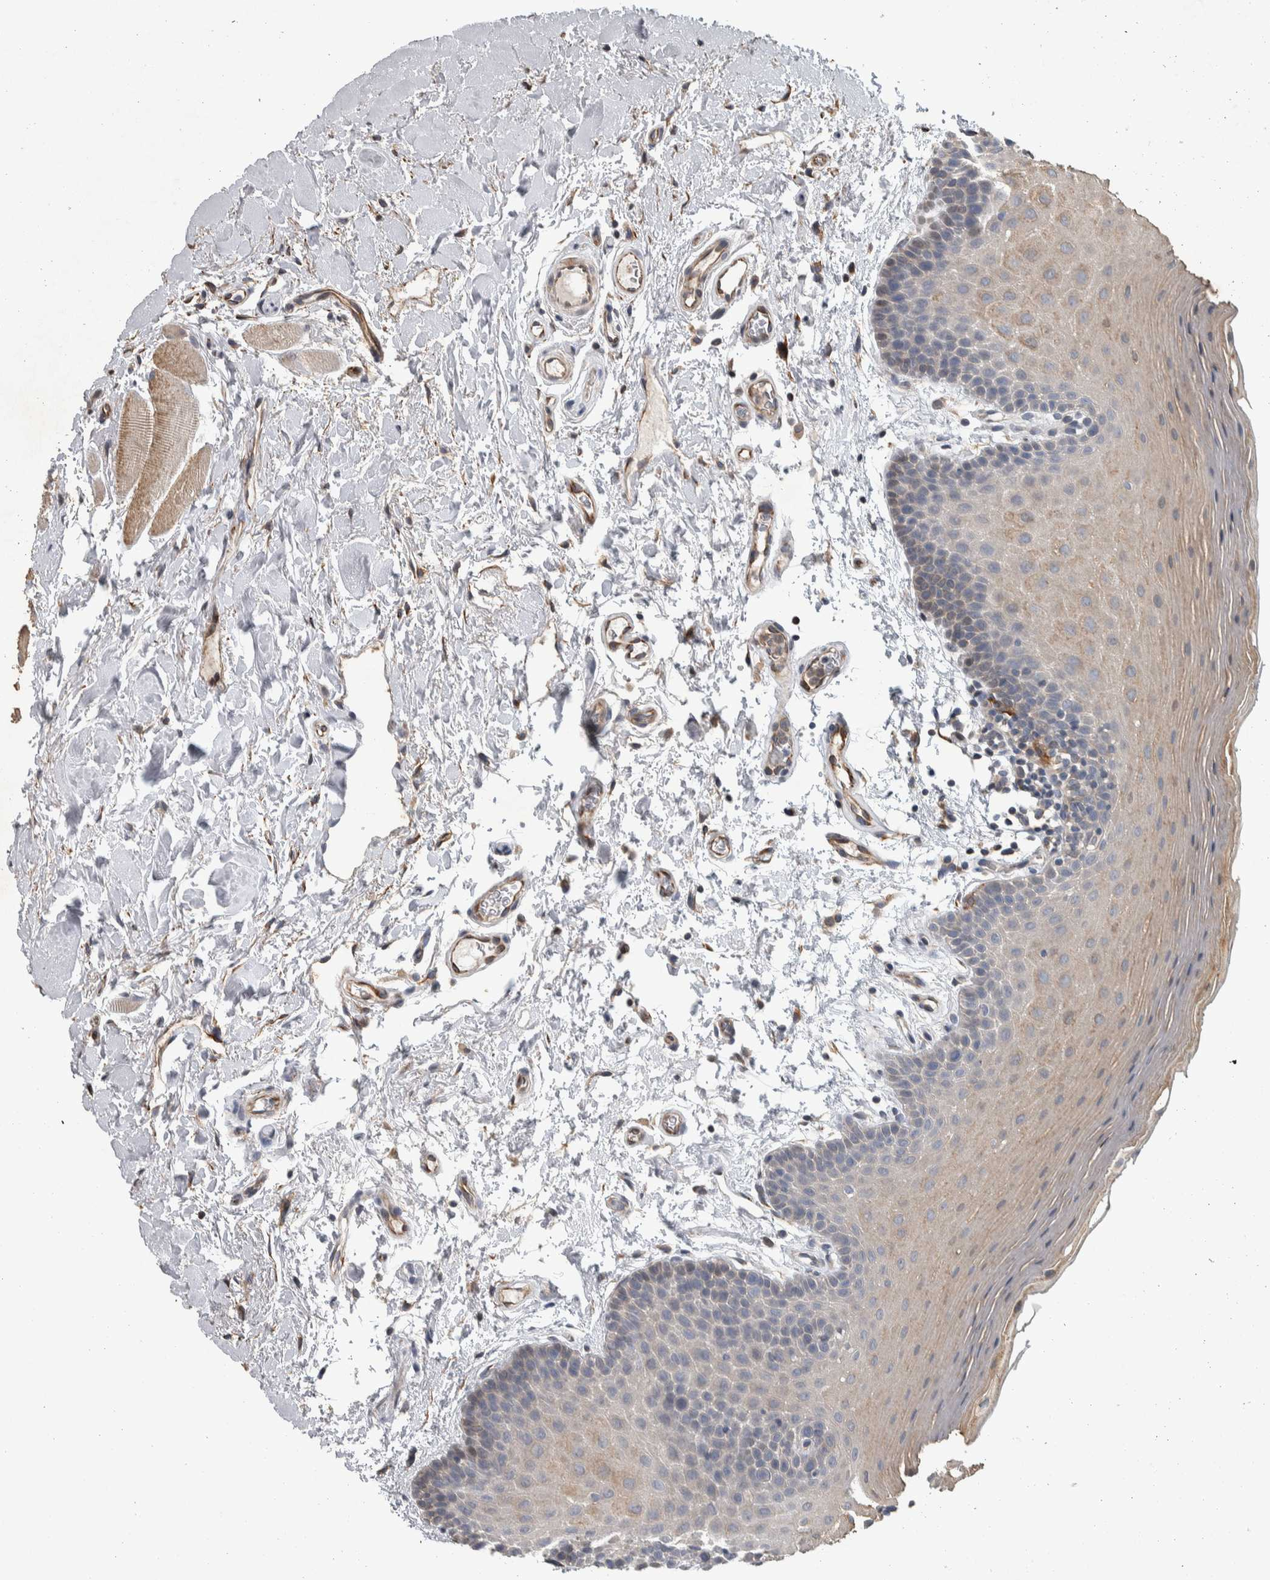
{"staining": {"intensity": "weak", "quantity": ">75%", "location": "cytoplasmic/membranous"}, "tissue": "oral mucosa", "cell_type": "Squamous epithelial cells", "image_type": "normal", "snomed": [{"axis": "morphology", "description": "Normal tissue, NOS"}, {"axis": "topography", "description": "Oral tissue"}], "caption": "This photomicrograph shows immunohistochemistry staining of normal human oral mucosa, with low weak cytoplasmic/membranous staining in about >75% of squamous epithelial cells.", "gene": "NT5C2", "patient": {"sex": "male", "age": 62}}